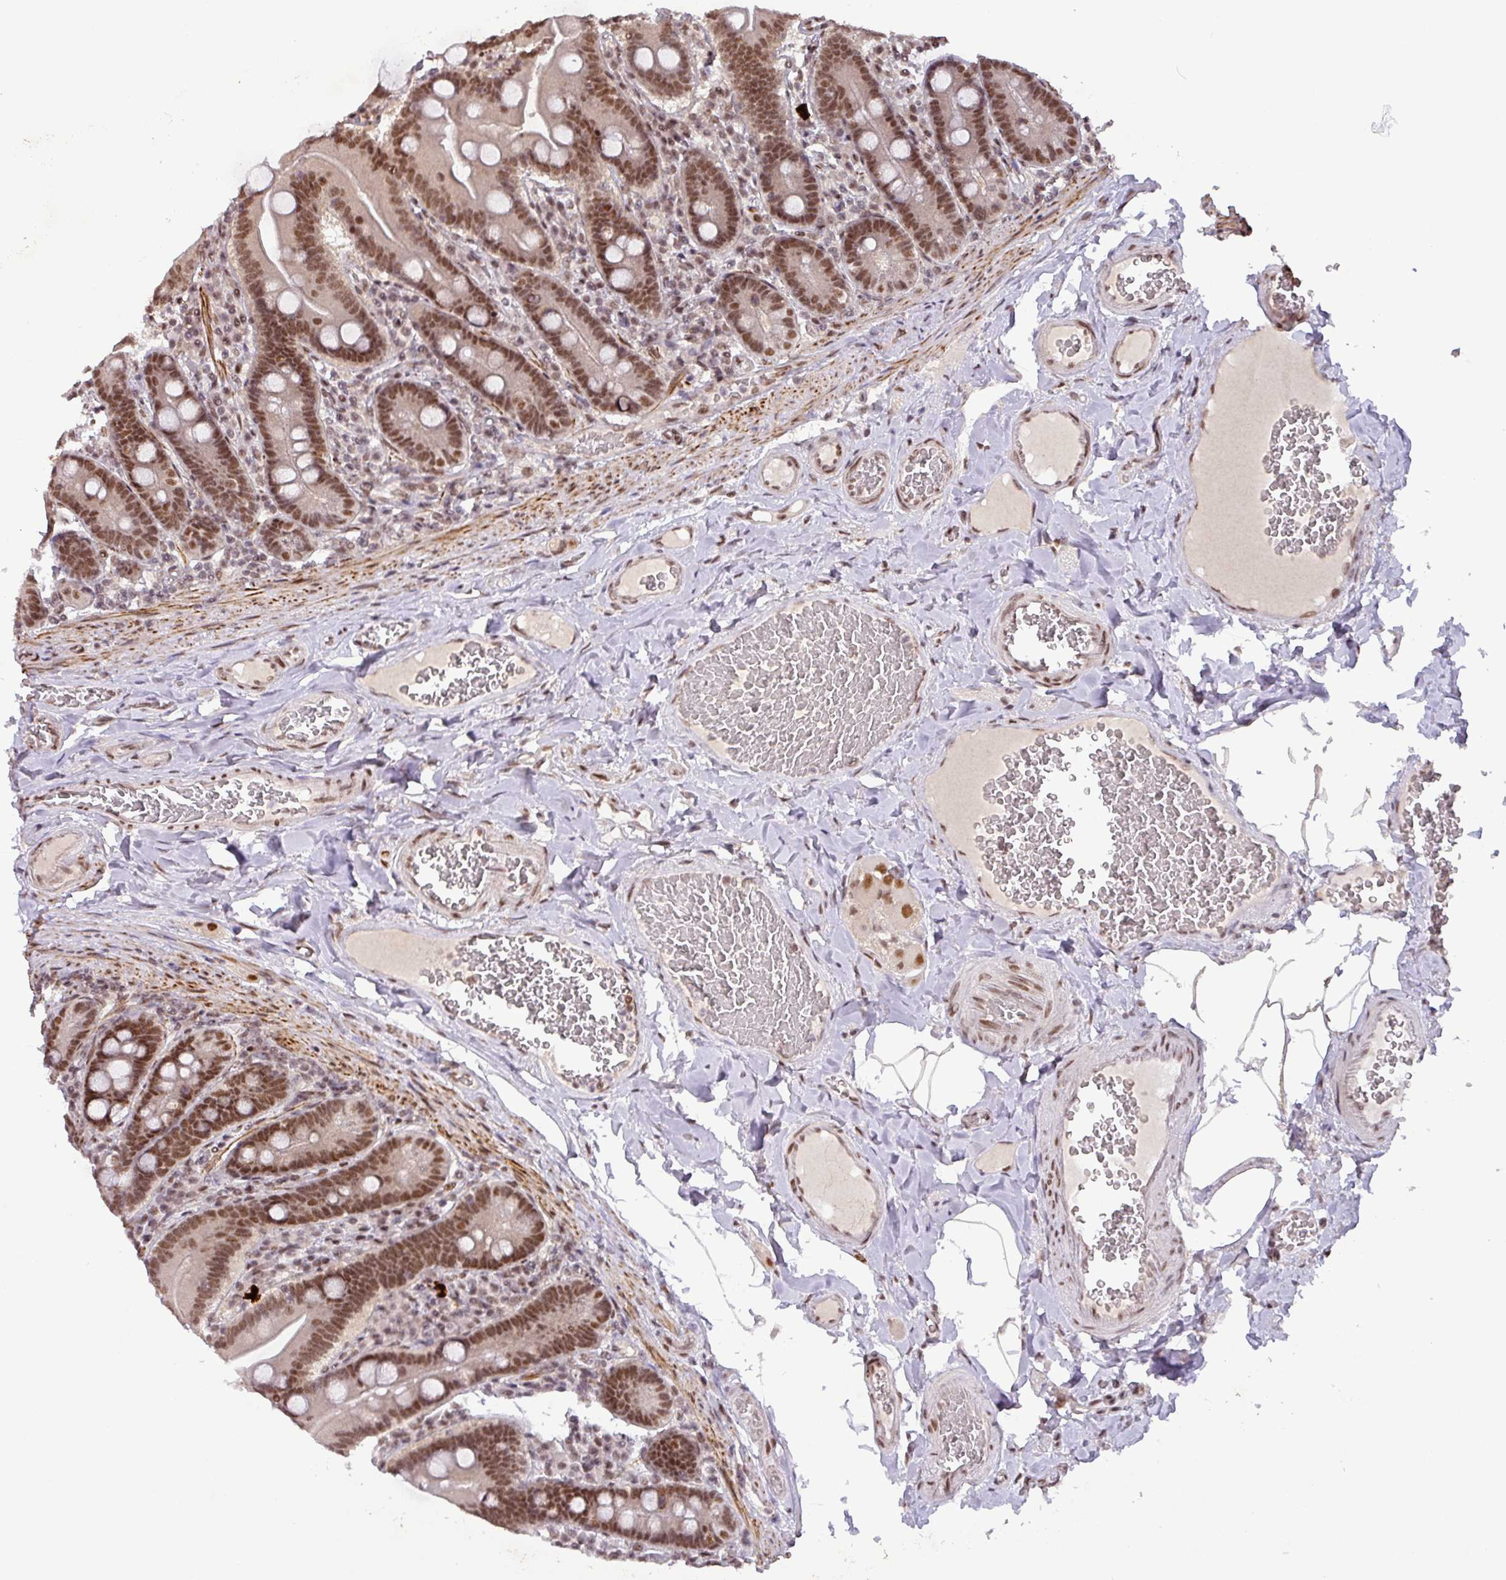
{"staining": {"intensity": "moderate", "quantity": ">75%", "location": "cytoplasmic/membranous,nuclear"}, "tissue": "duodenum", "cell_type": "Glandular cells", "image_type": "normal", "snomed": [{"axis": "morphology", "description": "Normal tissue, NOS"}, {"axis": "topography", "description": "Duodenum"}], "caption": "IHC photomicrograph of unremarkable duodenum: duodenum stained using immunohistochemistry (IHC) shows medium levels of moderate protein expression localized specifically in the cytoplasmic/membranous,nuclear of glandular cells, appearing as a cytoplasmic/membranous,nuclear brown color.", "gene": "SRSF2", "patient": {"sex": "female", "age": 62}}